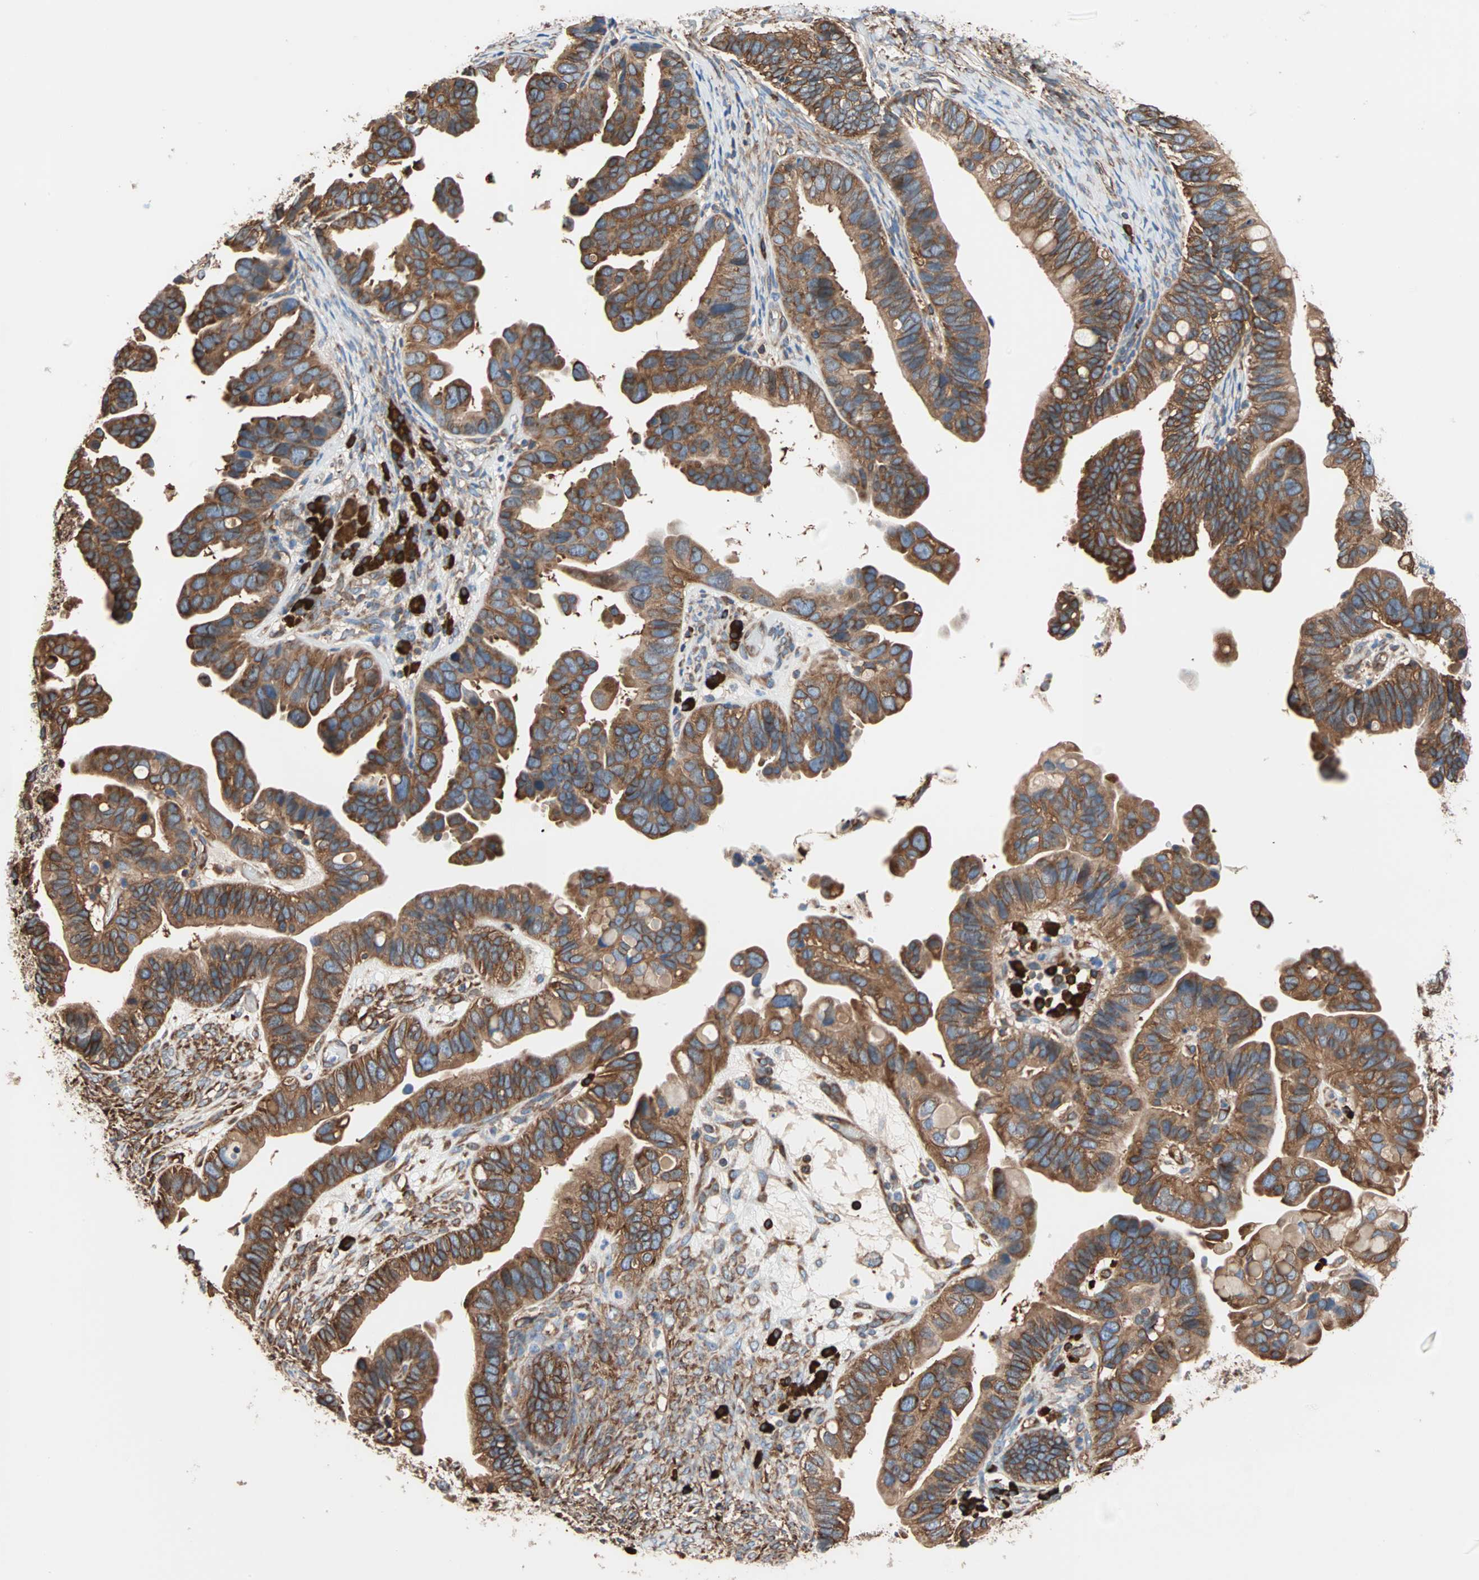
{"staining": {"intensity": "strong", "quantity": ">75%", "location": "cytoplasmic/membranous"}, "tissue": "ovarian cancer", "cell_type": "Tumor cells", "image_type": "cancer", "snomed": [{"axis": "morphology", "description": "Cystadenocarcinoma, serous, NOS"}, {"axis": "topography", "description": "Ovary"}], "caption": "Ovarian serous cystadenocarcinoma stained for a protein (brown) shows strong cytoplasmic/membranous positive positivity in approximately >75% of tumor cells.", "gene": "EEF2", "patient": {"sex": "female", "age": 56}}